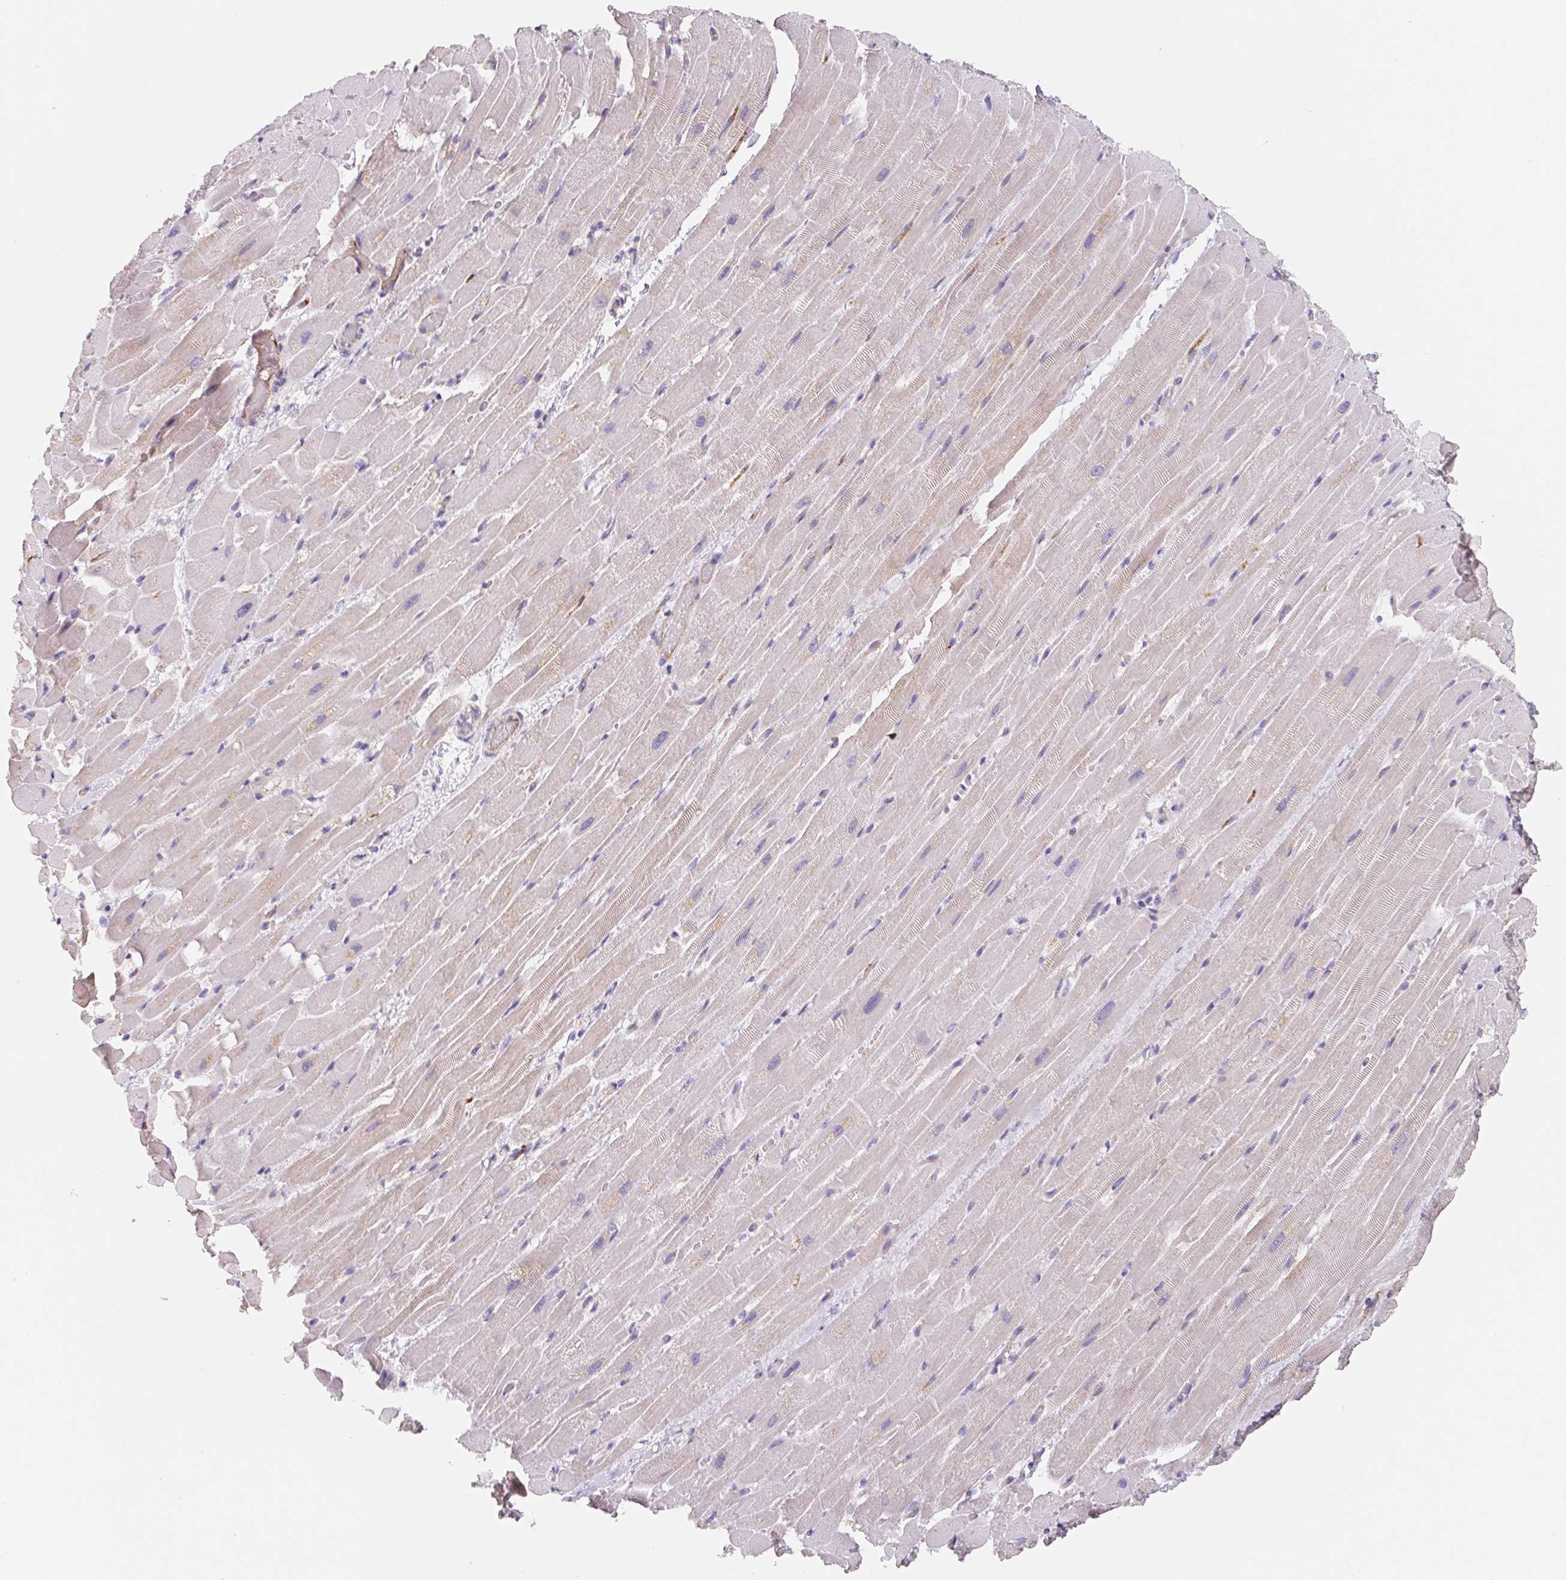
{"staining": {"intensity": "weak", "quantity": "<25%", "location": "cytoplasmic/membranous"}, "tissue": "heart muscle", "cell_type": "Cardiomyocytes", "image_type": "normal", "snomed": [{"axis": "morphology", "description": "Normal tissue, NOS"}, {"axis": "topography", "description": "Heart"}], "caption": "IHC of normal heart muscle demonstrates no staining in cardiomyocytes.", "gene": "LPA", "patient": {"sex": "male", "age": 37}}